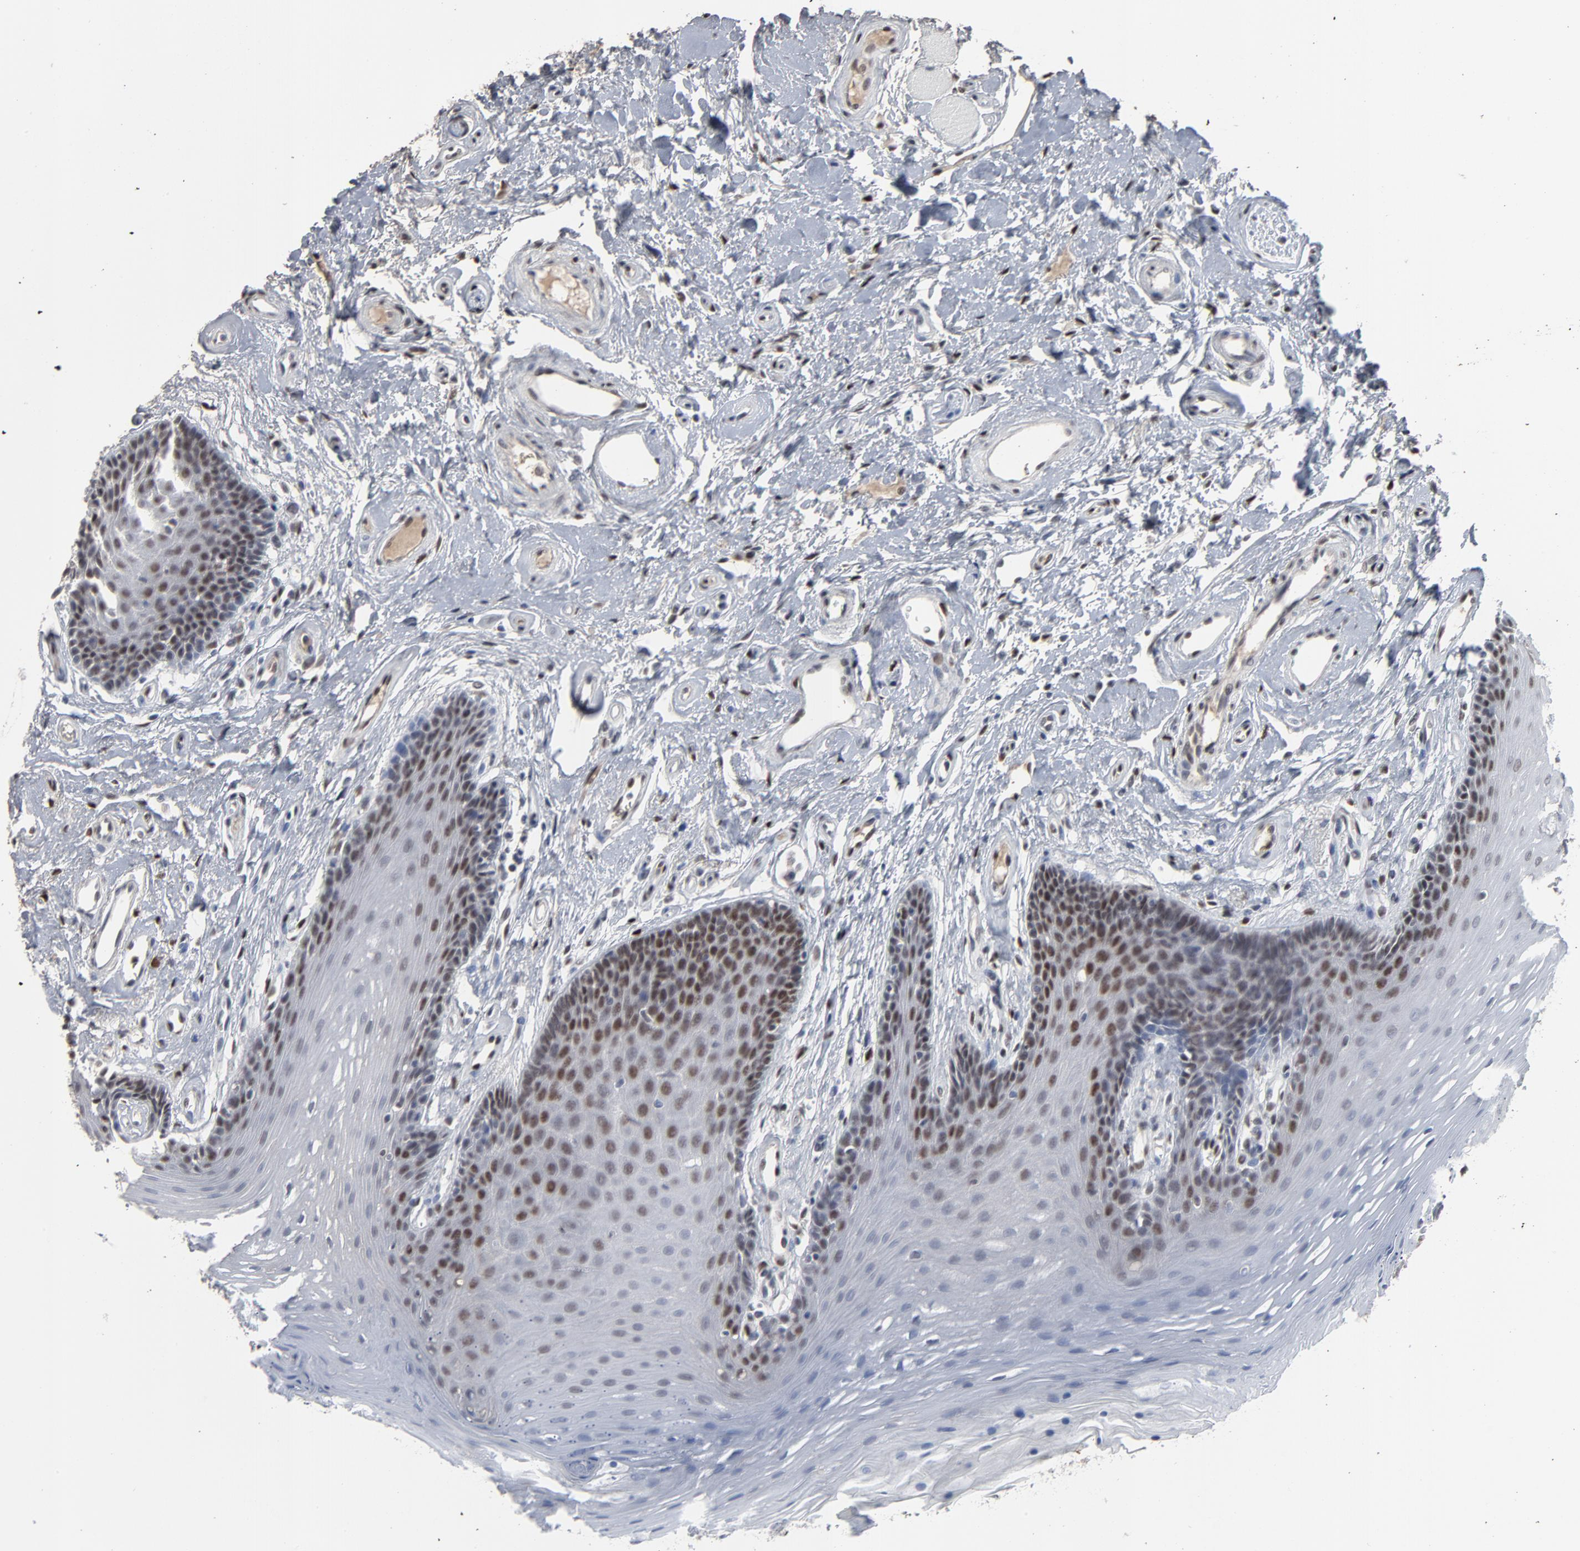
{"staining": {"intensity": "moderate", "quantity": "<25%", "location": "nuclear"}, "tissue": "oral mucosa", "cell_type": "Squamous epithelial cells", "image_type": "normal", "snomed": [{"axis": "morphology", "description": "Normal tissue, NOS"}, {"axis": "topography", "description": "Oral tissue"}], "caption": "Protein positivity by IHC demonstrates moderate nuclear expression in approximately <25% of squamous epithelial cells in normal oral mucosa. Ihc stains the protein in brown and the nuclei are stained blue.", "gene": "ATF7", "patient": {"sex": "male", "age": 62}}